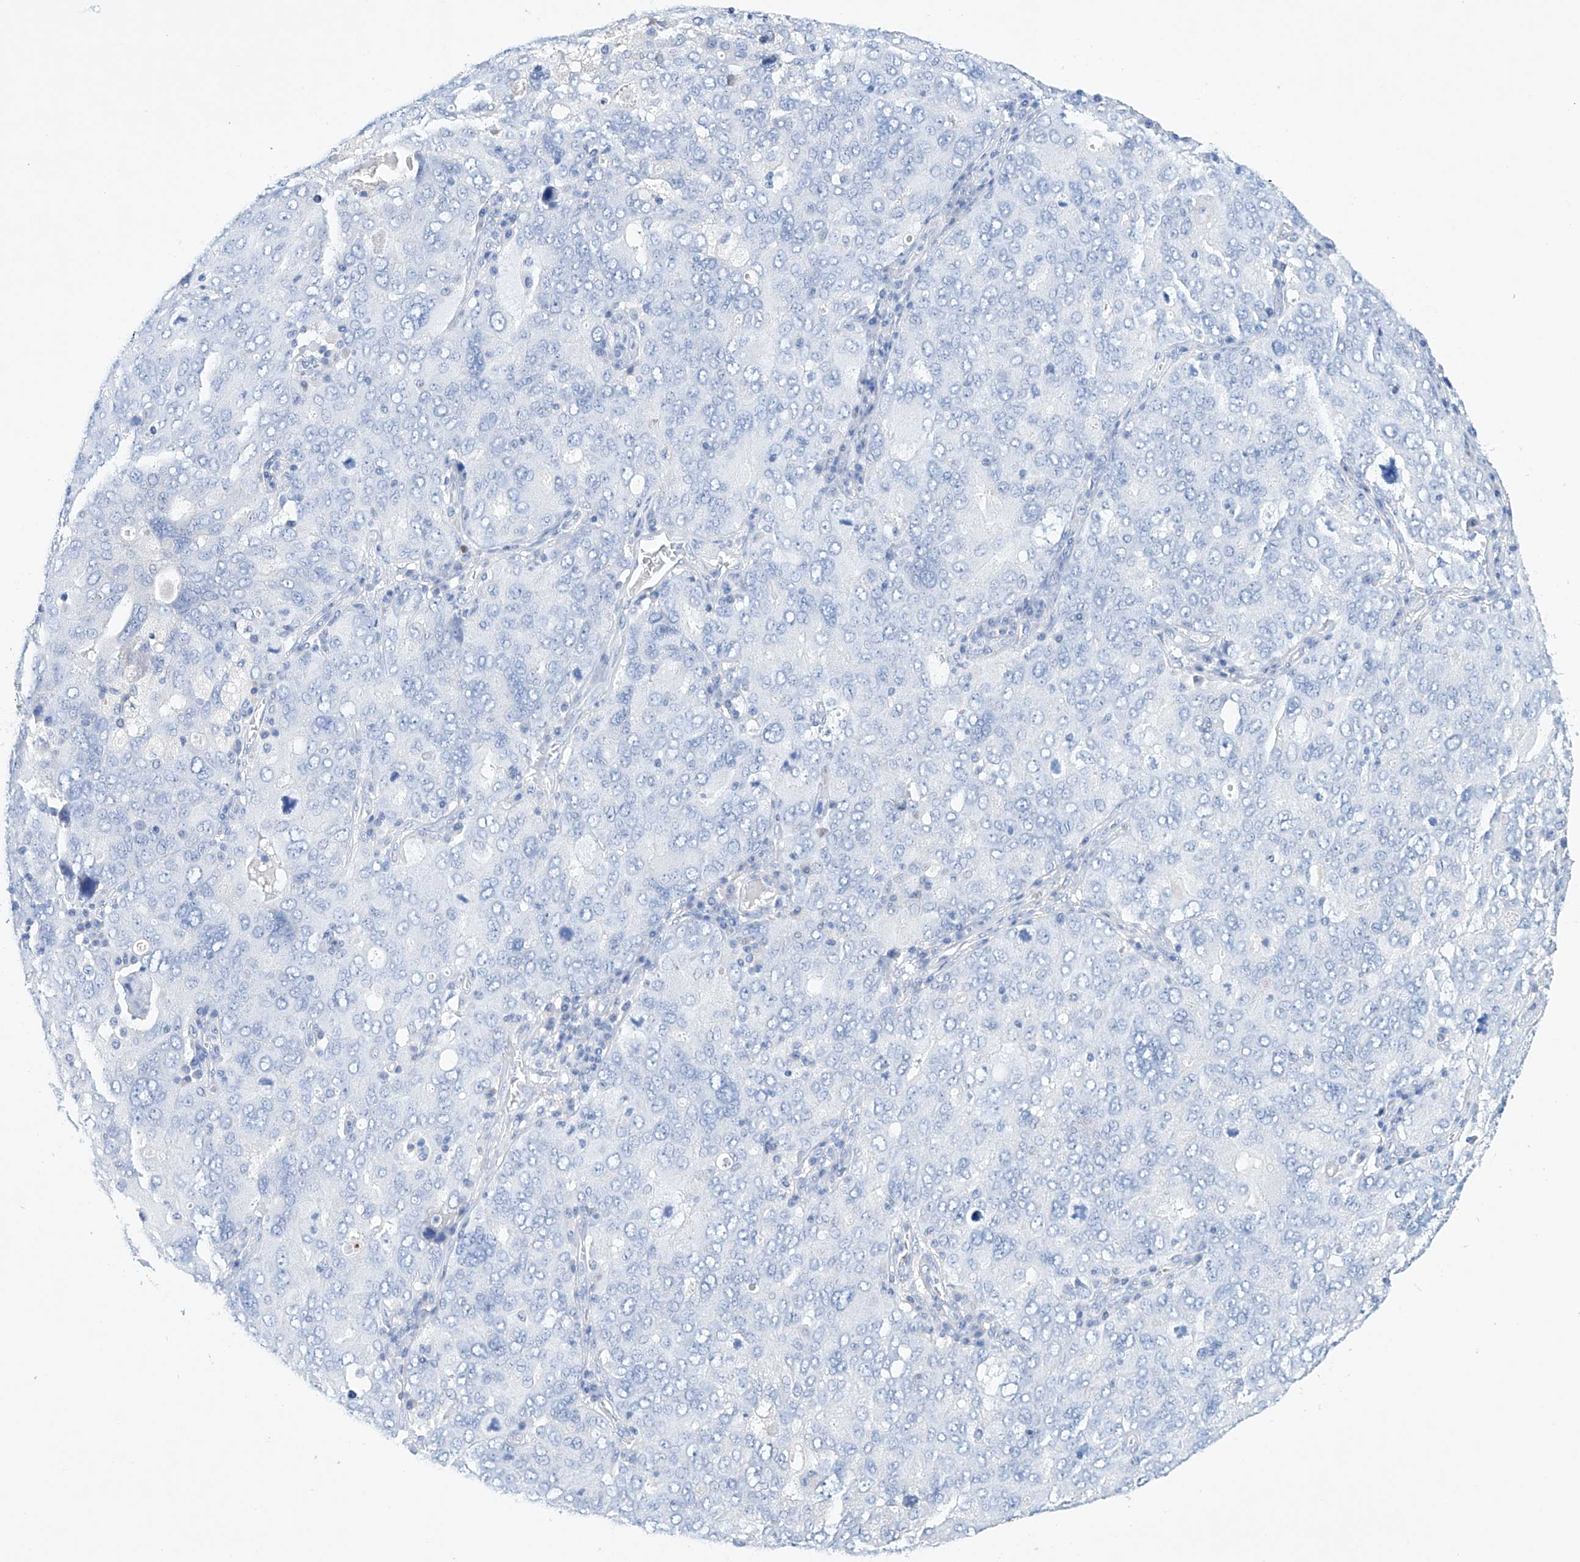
{"staining": {"intensity": "negative", "quantity": "none", "location": "none"}, "tissue": "ovarian cancer", "cell_type": "Tumor cells", "image_type": "cancer", "snomed": [{"axis": "morphology", "description": "Carcinoma, endometroid"}, {"axis": "topography", "description": "Ovary"}], "caption": "Histopathology image shows no protein staining in tumor cells of endometroid carcinoma (ovarian) tissue.", "gene": "LURAP1", "patient": {"sex": "female", "age": 62}}